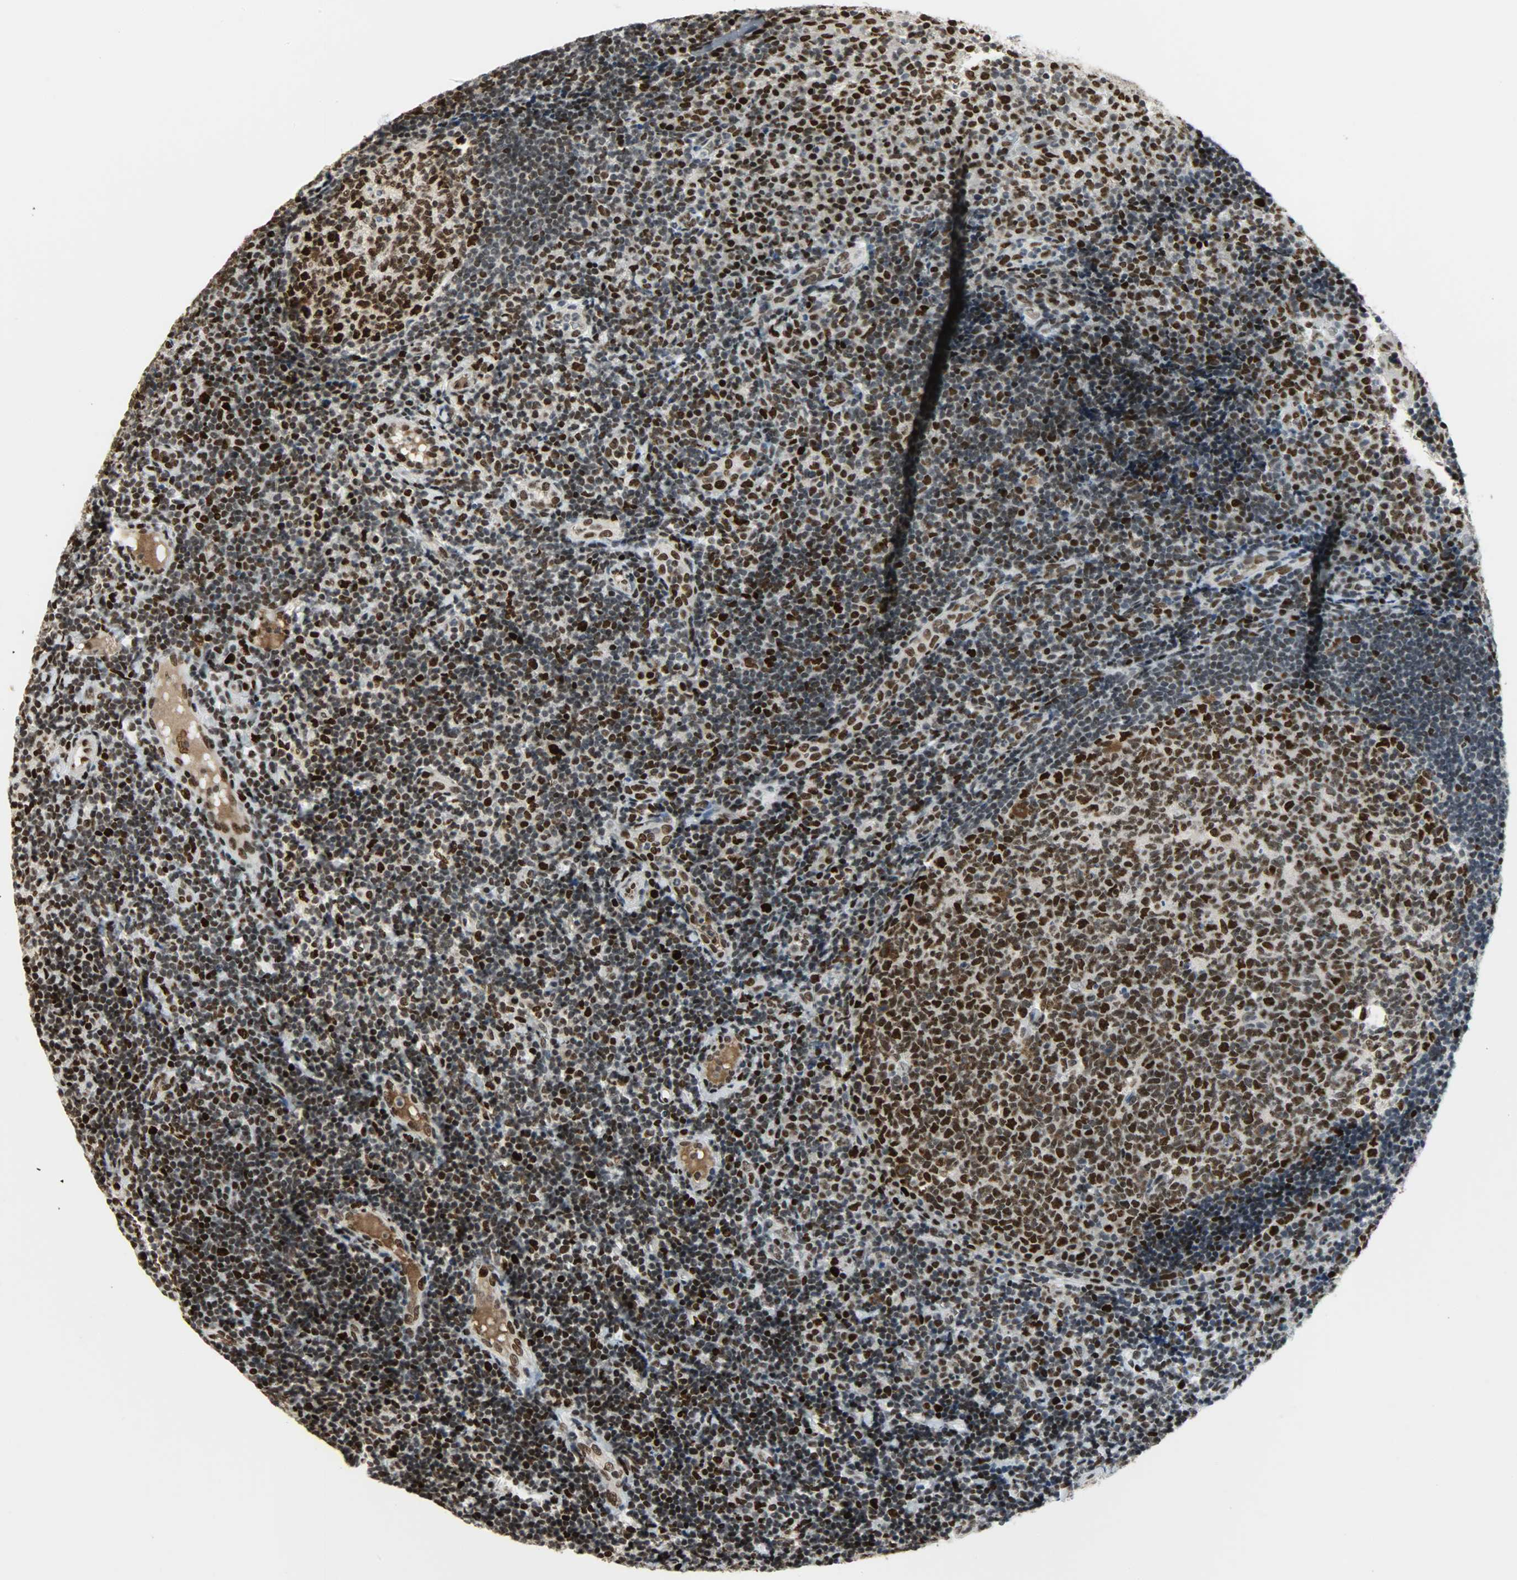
{"staining": {"intensity": "strong", "quantity": "25%-75%", "location": "nuclear"}, "tissue": "tonsil", "cell_type": "Germinal center cells", "image_type": "normal", "snomed": [{"axis": "morphology", "description": "Normal tissue, NOS"}, {"axis": "topography", "description": "Tonsil"}], "caption": "Protein staining demonstrates strong nuclear expression in approximately 25%-75% of germinal center cells in normal tonsil.", "gene": "SNAI1", "patient": {"sex": "female", "age": 40}}